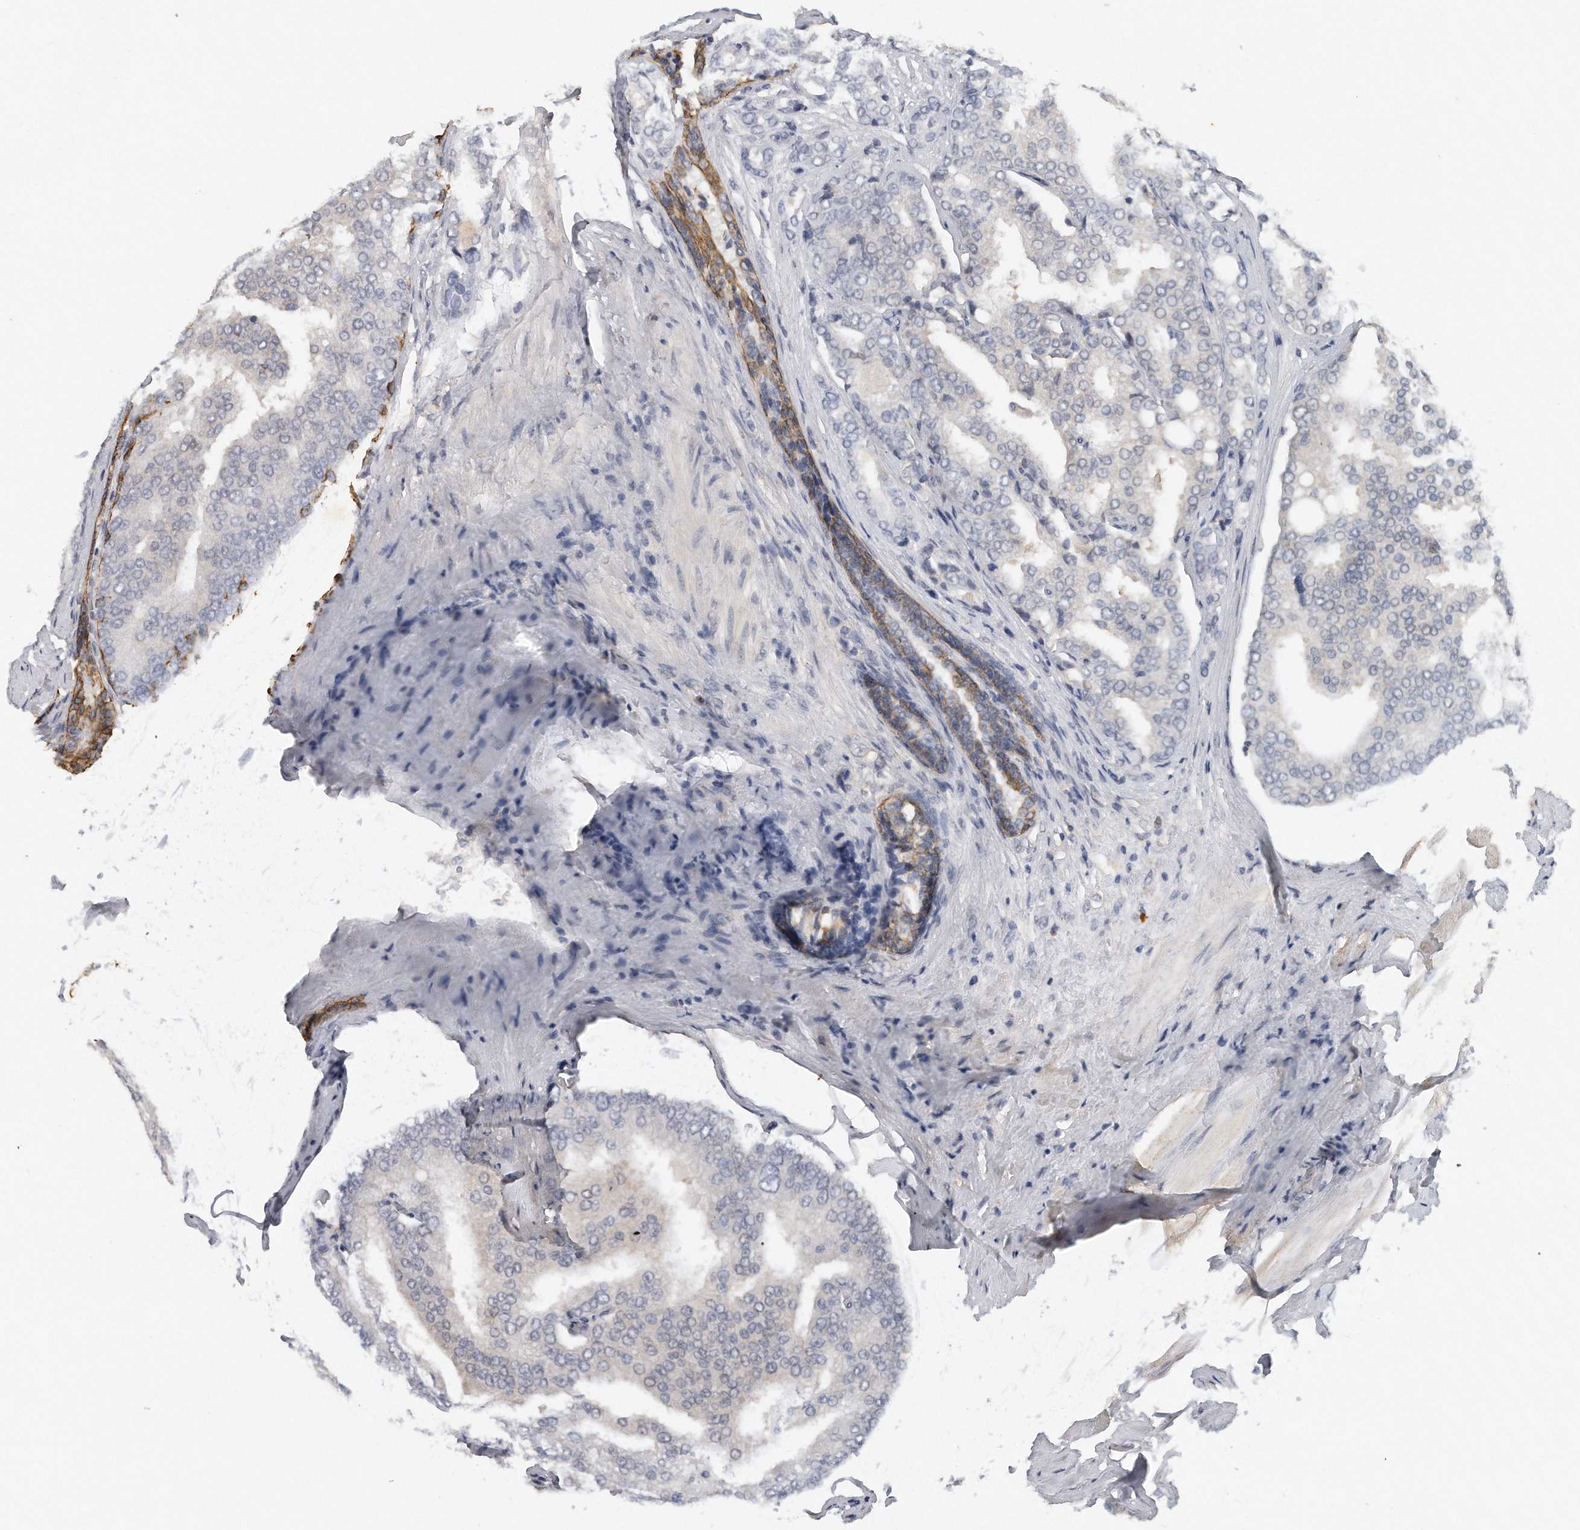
{"staining": {"intensity": "negative", "quantity": "none", "location": "none"}, "tissue": "prostate cancer", "cell_type": "Tumor cells", "image_type": "cancer", "snomed": [{"axis": "morphology", "description": "Adenocarcinoma, High grade"}, {"axis": "topography", "description": "Prostate"}], "caption": "Human prostate adenocarcinoma (high-grade) stained for a protein using IHC demonstrates no expression in tumor cells.", "gene": "CAMK1", "patient": {"sex": "male", "age": 50}}